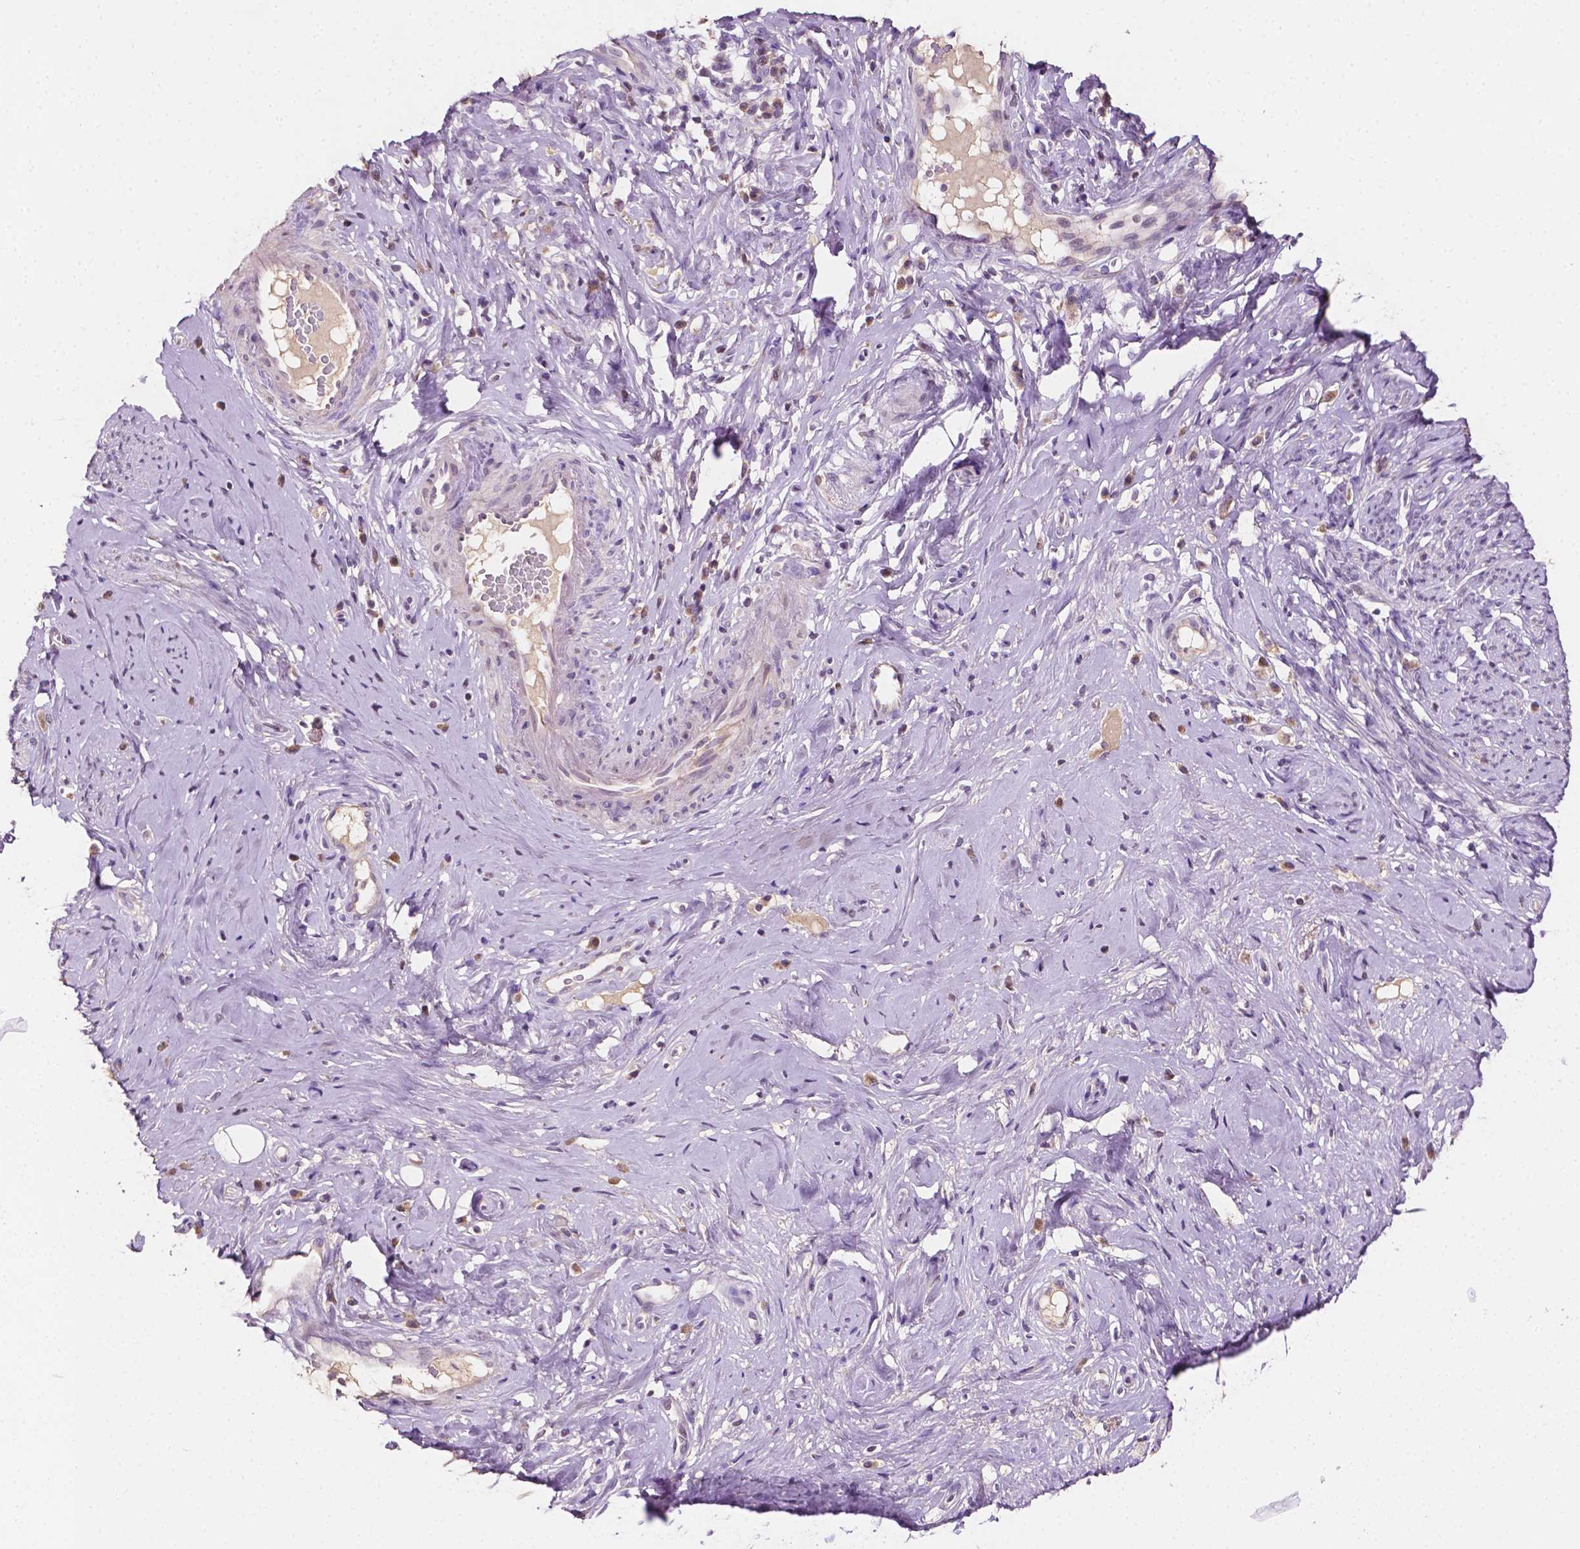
{"staining": {"intensity": "negative", "quantity": "none", "location": "none"}, "tissue": "cervical cancer", "cell_type": "Tumor cells", "image_type": "cancer", "snomed": [{"axis": "morphology", "description": "Squamous cell carcinoma, NOS"}, {"axis": "topography", "description": "Cervix"}], "caption": "This is an IHC photomicrograph of human cervical cancer (squamous cell carcinoma). There is no staining in tumor cells.", "gene": "MROH6", "patient": {"sex": "female", "age": 75}}